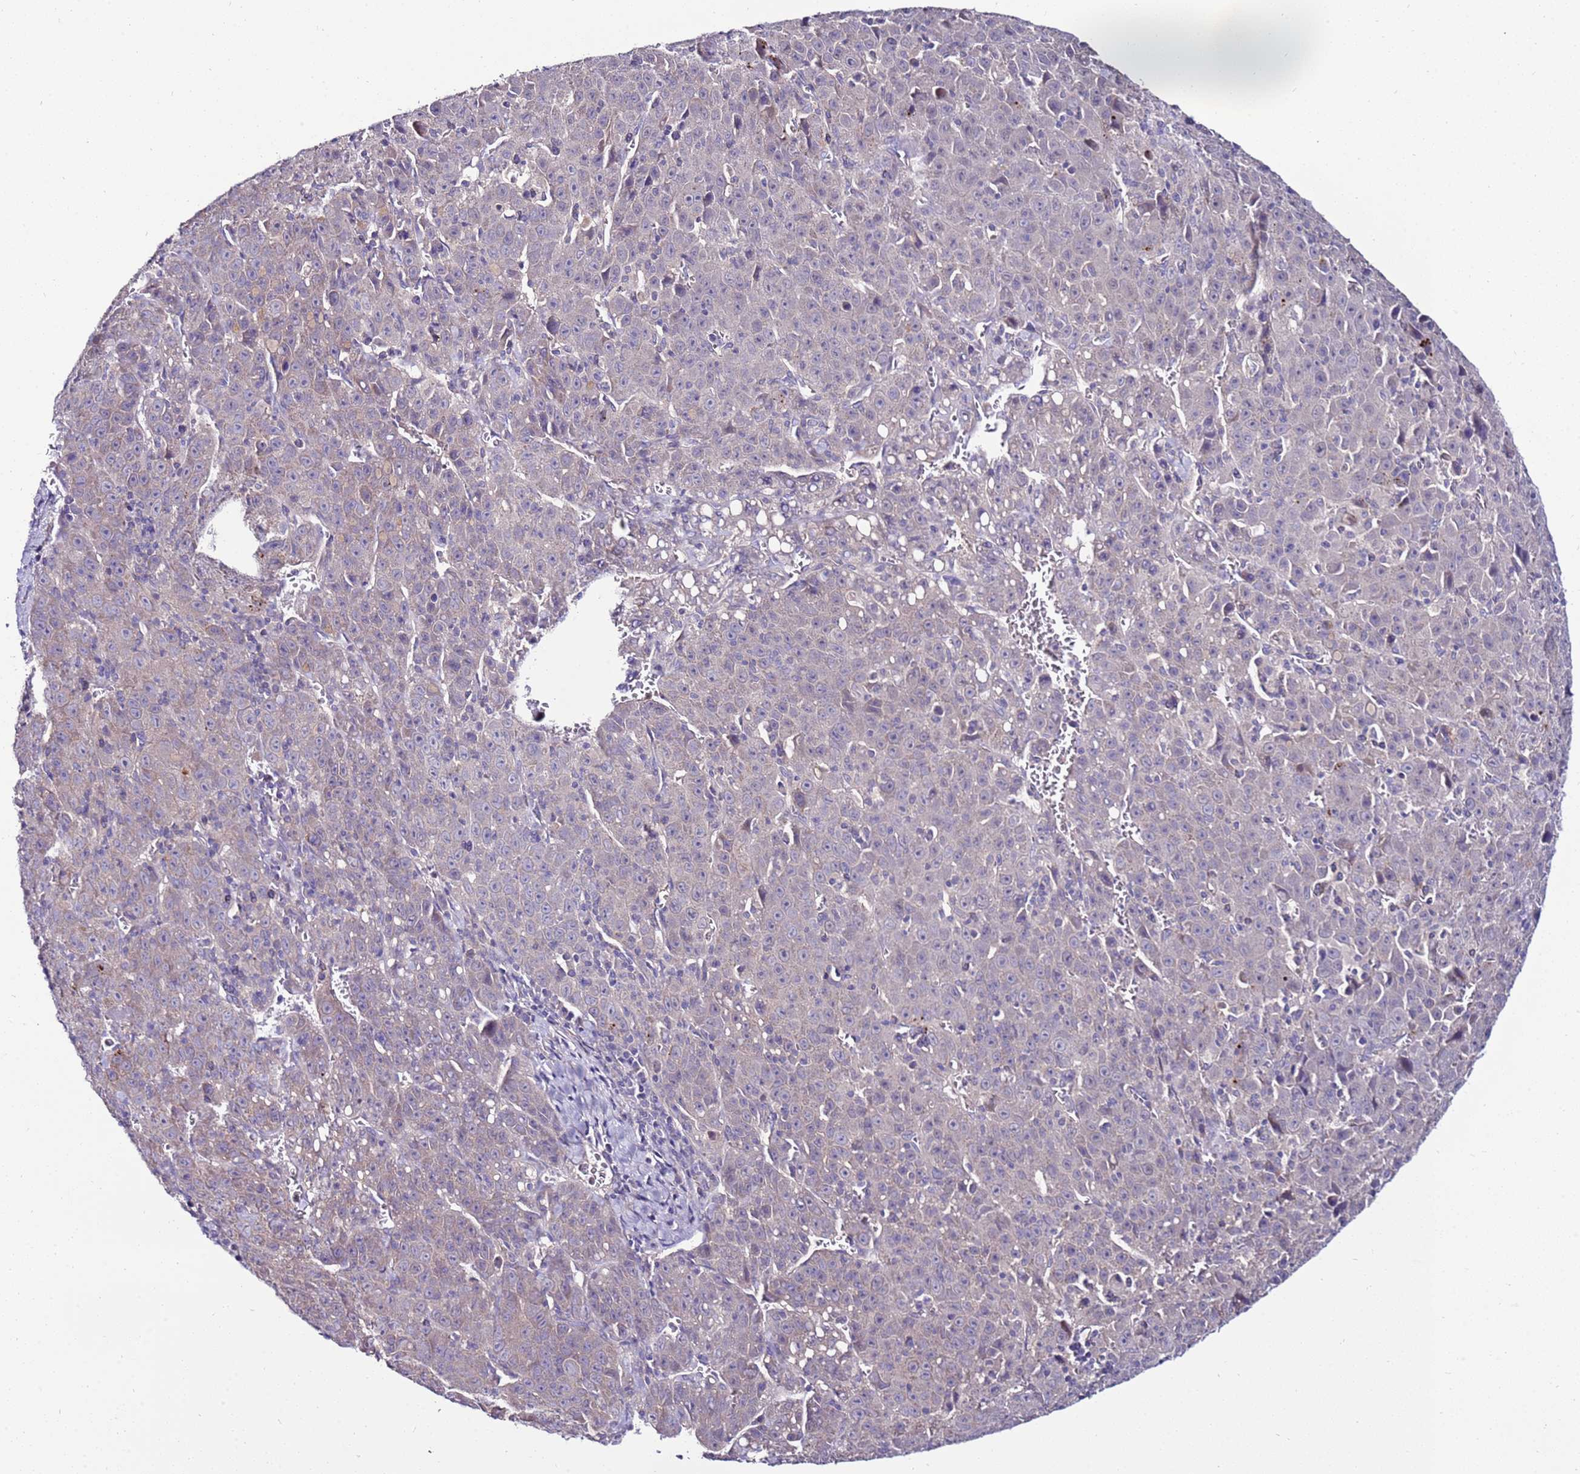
{"staining": {"intensity": "negative", "quantity": "none", "location": "none"}, "tissue": "liver cancer", "cell_type": "Tumor cells", "image_type": "cancer", "snomed": [{"axis": "morphology", "description": "Carcinoma, Hepatocellular, NOS"}, {"axis": "topography", "description": "Liver"}], "caption": "Immunohistochemistry (IHC) micrograph of neoplastic tissue: liver hepatocellular carcinoma stained with DAB (3,3'-diaminobenzidine) demonstrates no significant protein expression in tumor cells.", "gene": "GPN3", "patient": {"sex": "female", "age": 53}}